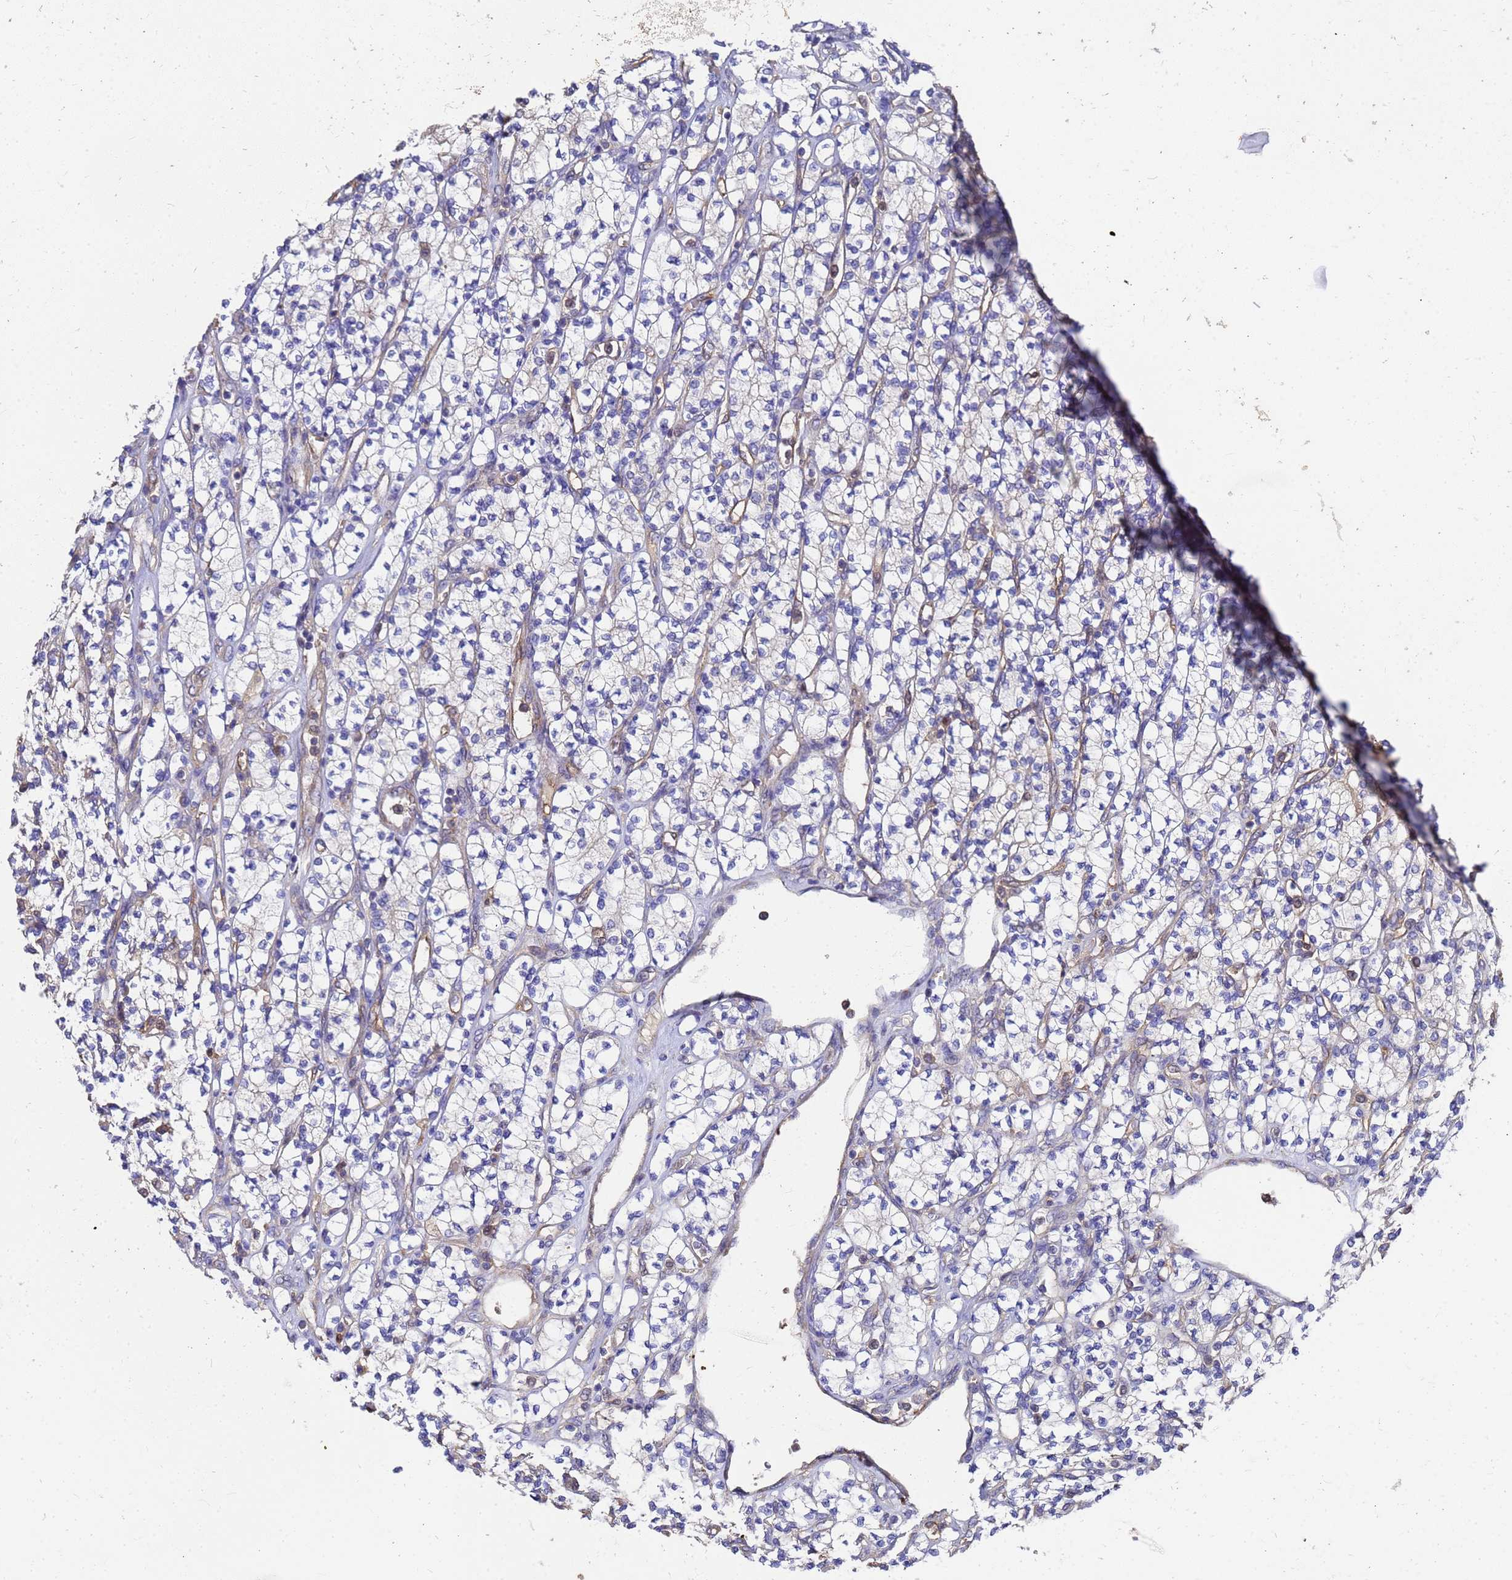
{"staining": {"intensity": "negative", "quantity": "none", "location": "none"}, "tissue": "renal cancer", "cell_type": "Tumor cells", "image_type": "cancer", "snomed": [{"axis": "morphology", "description": "Adenocarcinoma, NOS"}, {"axis": "topography", "description": "Kidney"}], "caption": "Renal cancer (adenocarcinoma) stained for a protein using immunohistochemistry displays no staining tumor cells.", "gene": "SLC35E2B", "patient": {"sex": "male", "age": 77}}